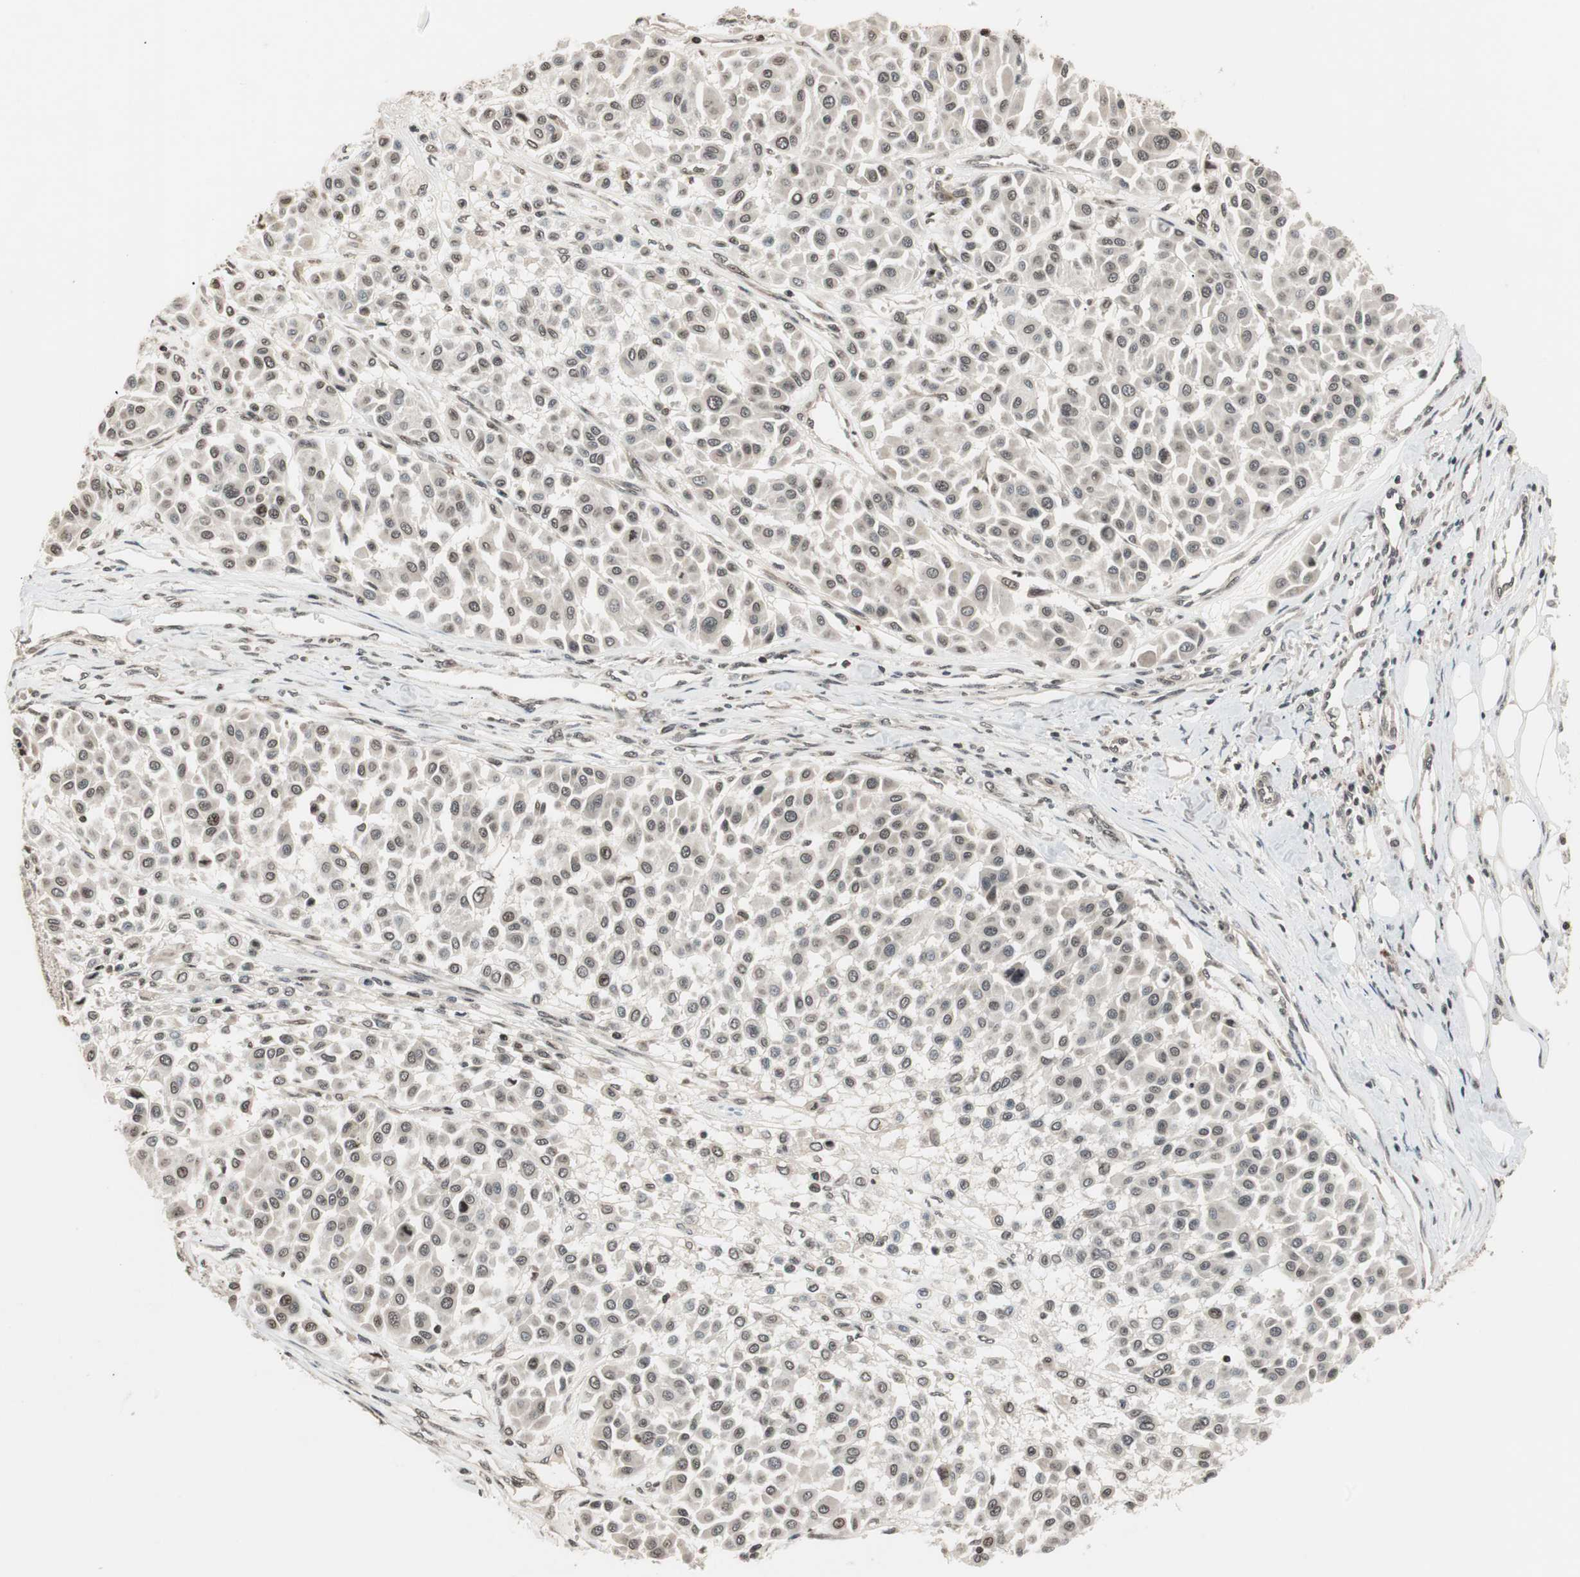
{"staining": {"intensity": "weak", "quantity": "<25%", "location": "nuclear"}, "tissue": "melanoma", "cell_type": "Tumor cells", "image_type": "cancer", "snomed": [{"axis": "morphology", "description": "Malignant melanoma, Metastatic site"}, {"axis": "topography", "description": "Soft tissue"}], "caption": "Image shows no significant protein positivity in tumor cells of malignant melanoma (metastatic site).", "gene": "ZFC3H1", "patient": {"sex": "male", "age": 41}}